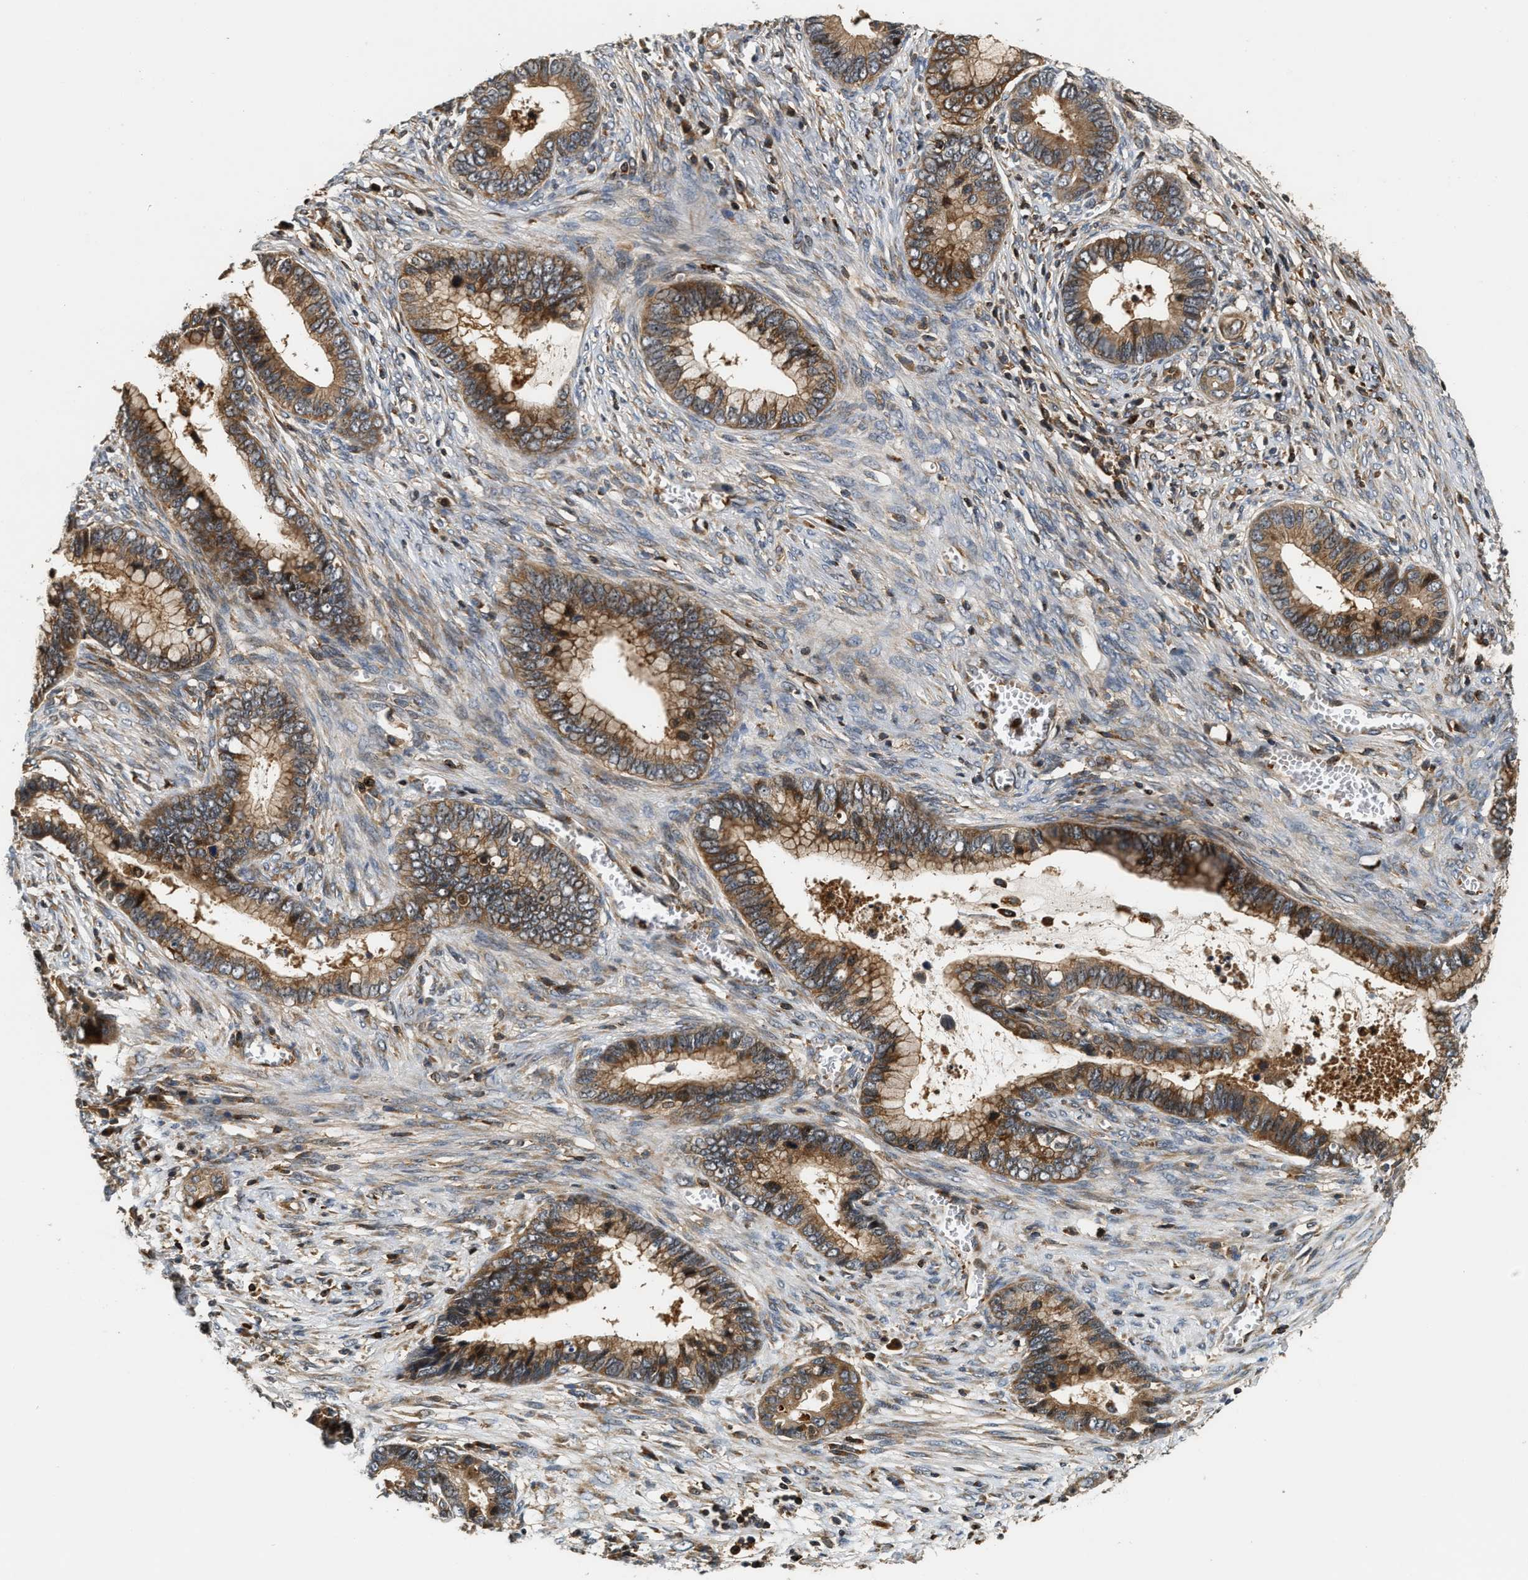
{"staining": {"intensity": "moderate", "quantity": ">75%", "location": "cytoplasmic/membranous"}, "tissue": "cervical cancer", "cell_type": "Tumor cells", "image_type": "cancer", "snomed": [{"axis": "morphology", "description": "Adenocarcinoma, NOS"}, {"axis": "topography", "description": "Cervix"}], "caption": "About >75% of tumor cells in human cervical cancer (adenocarcinoma) show moderate cytoplasmic/membranous protein staining as visualized by brown immunohistochemical staining.", "gene": "SNX5", "patient": {"sex": "female", "age": 44}}